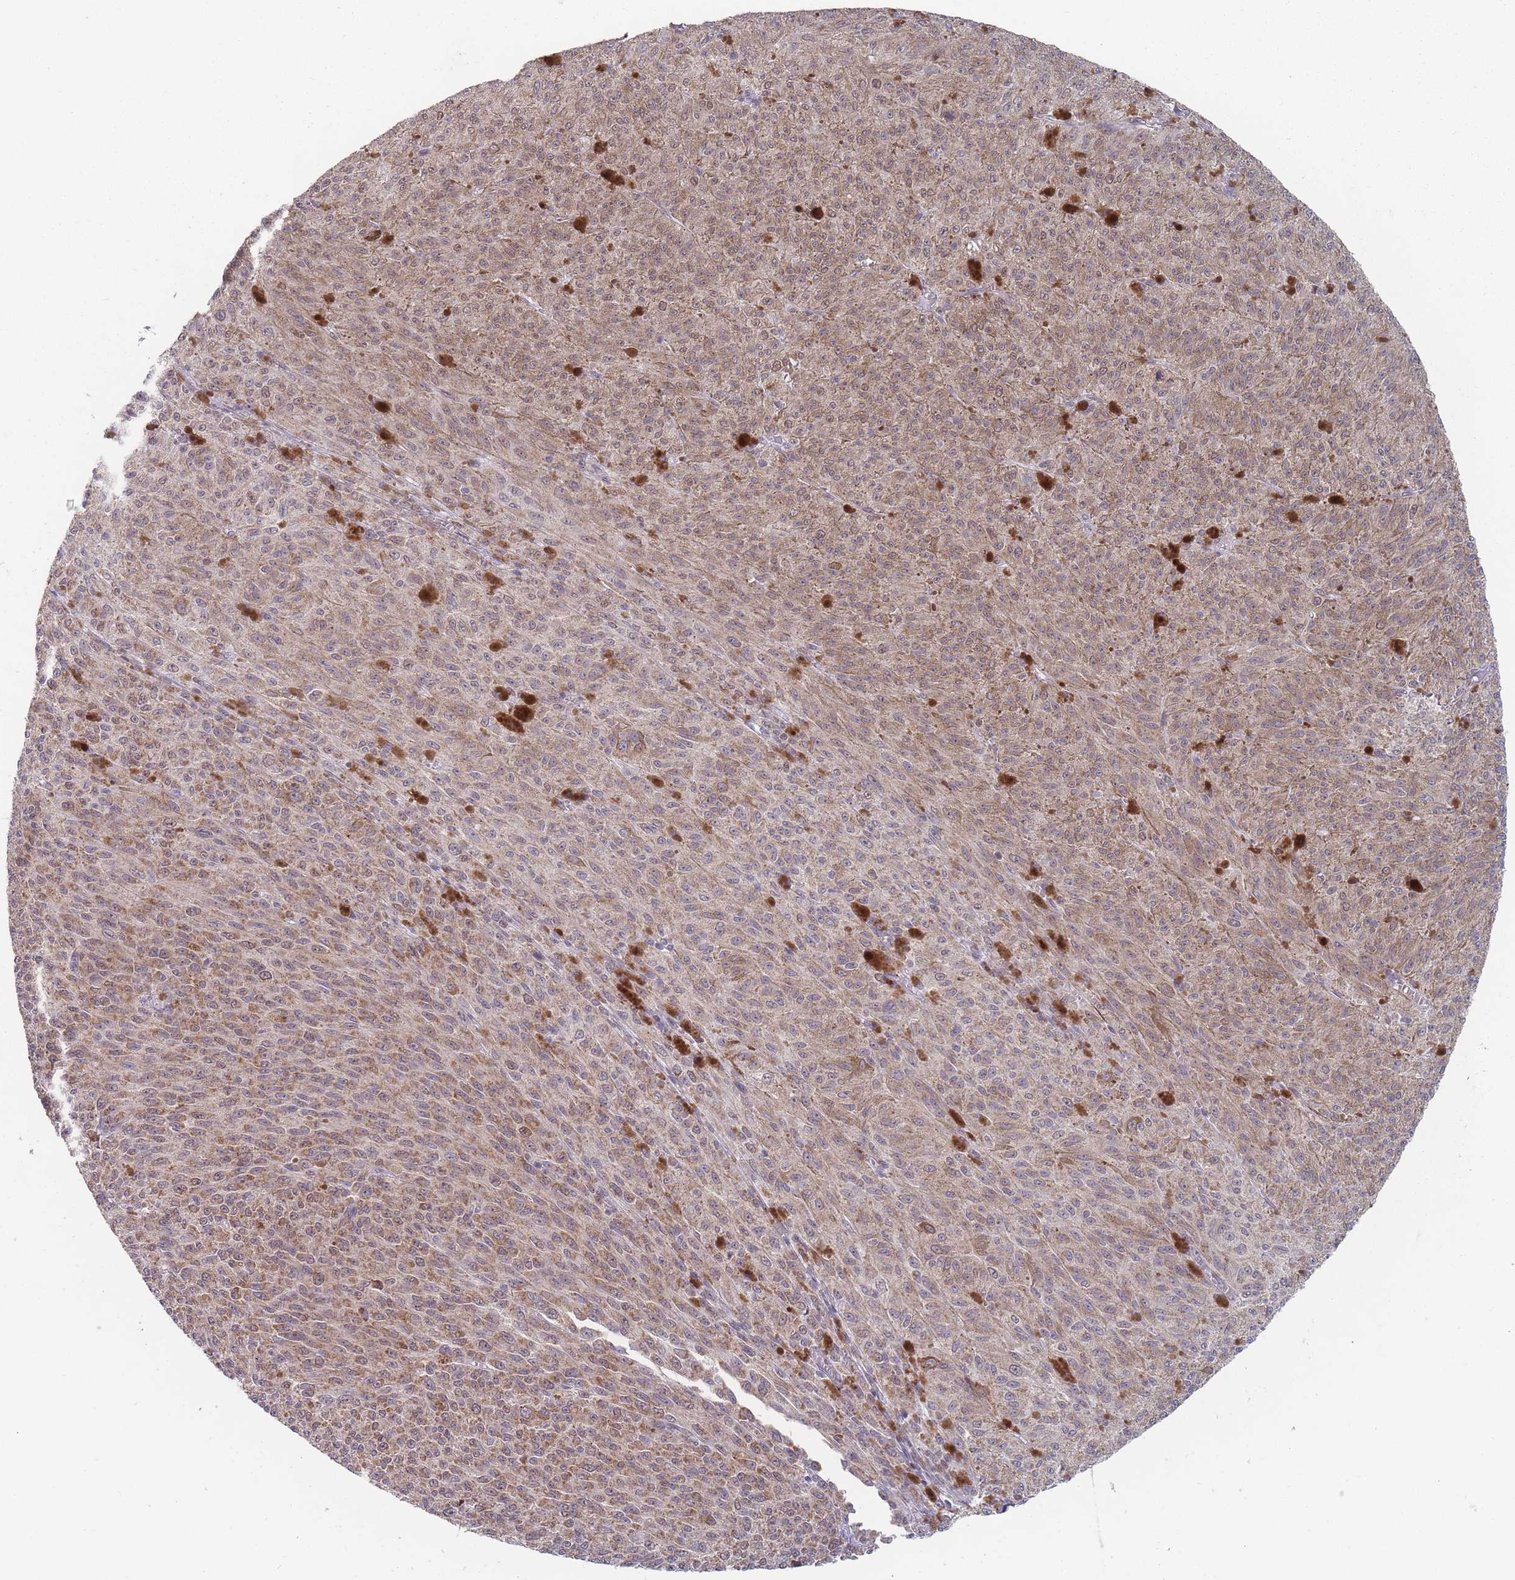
{"staining": {"intensity": "moderate", "quantity": ">75%", "location": "cytoplasmic/membranous,nuclear"}, "tissue": "melanoma", "cell_type": "Tumor cells", "image_type": "cancer", "snomed": [{"axis": "morphology", "description": "Malignant melanoma, NOS"}, {"axis": "topography", "description": "Skin"}], "caption": "There is medium levels of moderate cytoplasmic/membranous and nuclear staining in tumor cells of melanoma, as demonstrated by immunohistochemical staining (brown color).", "gene": "PEX7", "patient": {"sex": "female", "age": 52}}